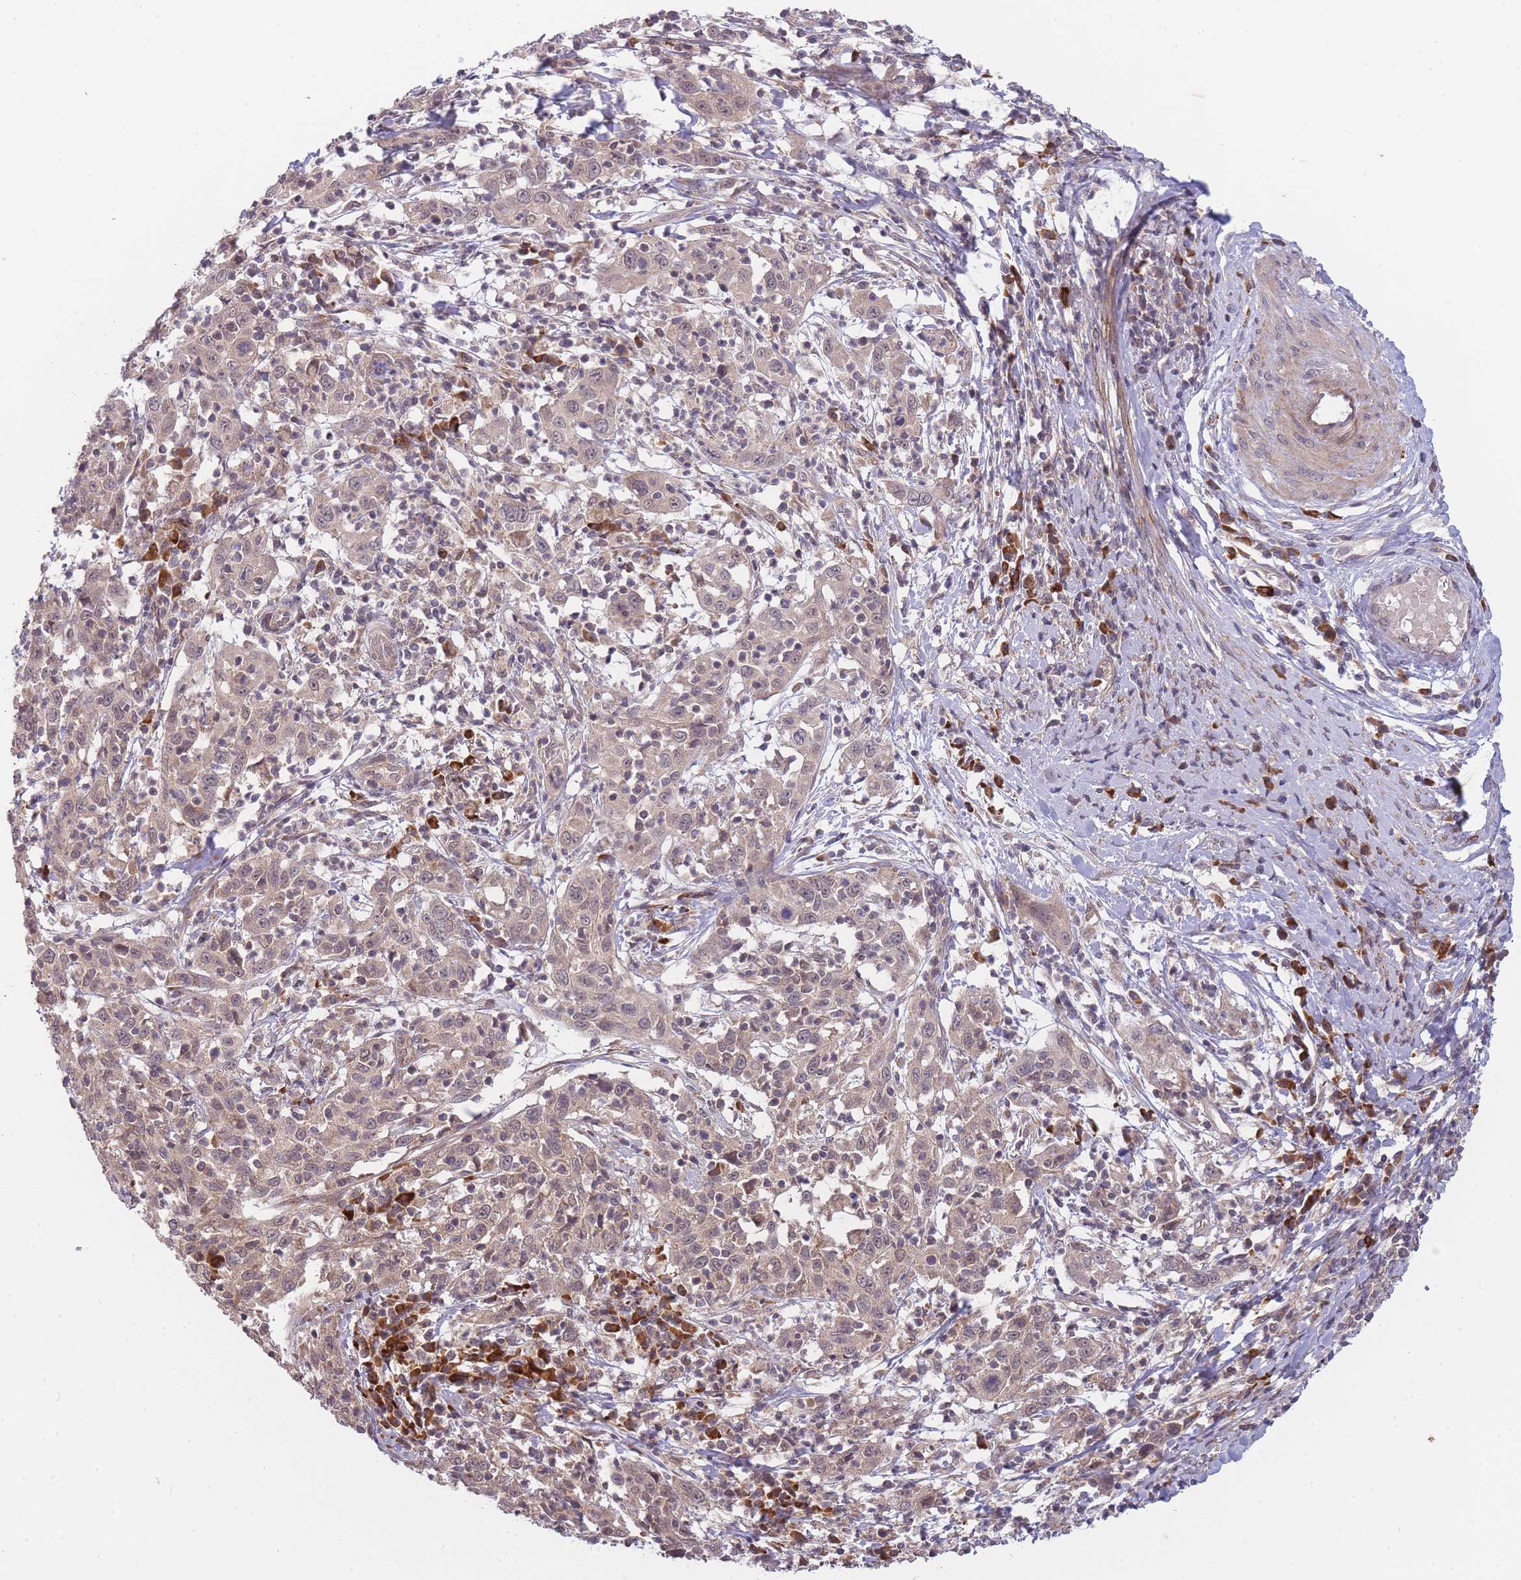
{"staining": {"intensity": "weak", "quantity": ">75%", "location": "cytoplasmic/membranous,nuclear"}, "tissue": "cervical cancer", "cell_type": "Tumor cells", "image_type": "cancer", "snomed": [{"axis": "morphology", "description": "Squamous cell carcinoma, NOS"}, {"axis": "topography", "description": "Cervix"}], "caption": "DAB (3,3'-diaminobenzidine) immunohistochemical staining of human squamous cell carcinoma (cervical) demonstrates weak cytoplasmic/membranous and nuclear protein positivity in about >75% of tumor cells. Nuclei are stained in blue.", "gene": "SMC6", "patient": {"sex": "female", "age": 46}}